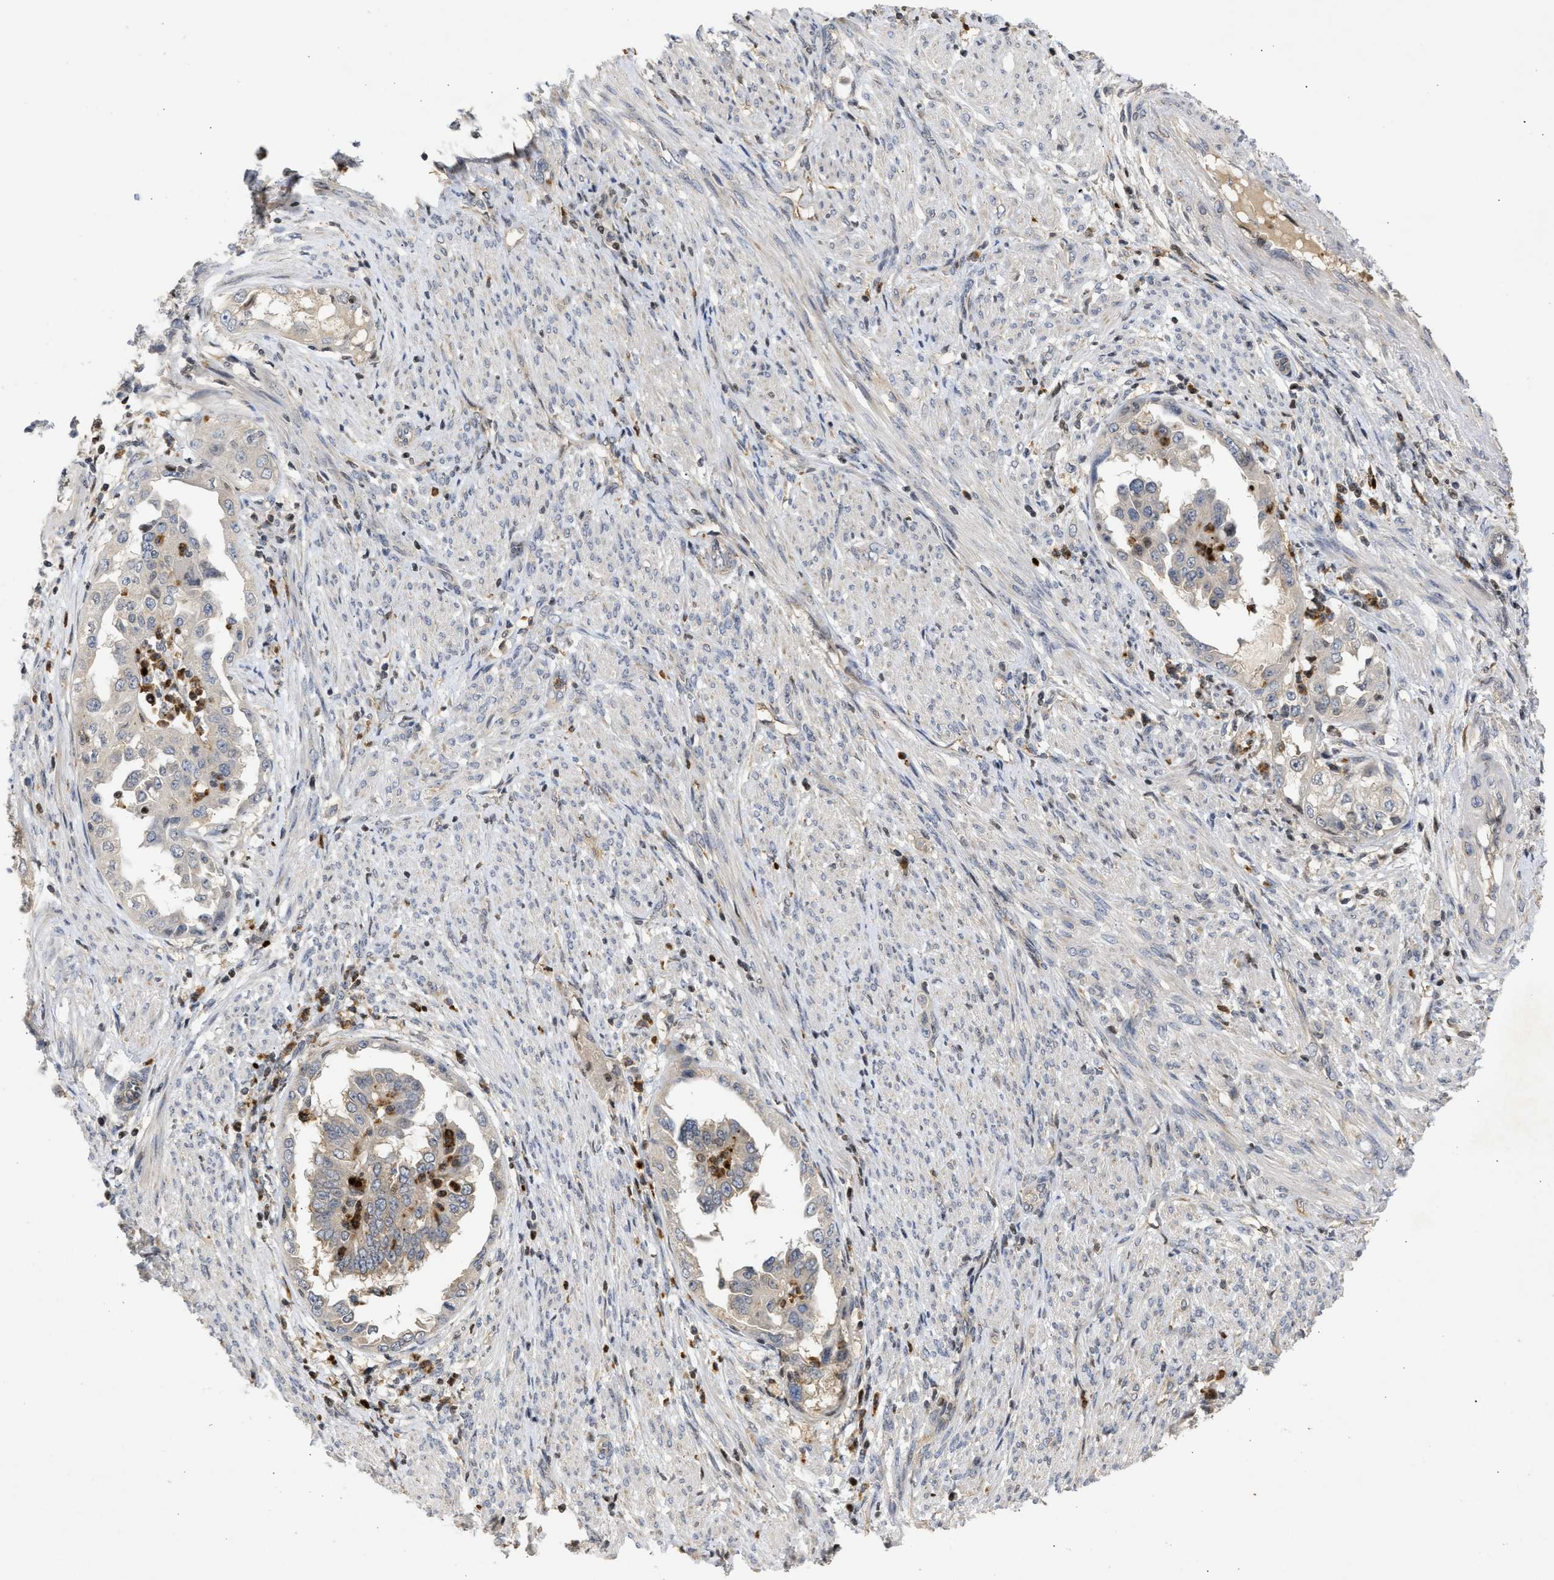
{"staining": {"intensity": "weak", "quantity": "<25%", "location": "cytoplasmic/membranous"}, "tissue": "endometrial cancer", "cell_type": "Tumor cells", "image_type": "cancer", "snomed": [{"axis": "morphology", "description": "Adenocarcinoma, NOS"}, {"axis": "topography", "description": "Endometrium"}], "caption": "Endometrial cancer stained for a protein using IHC exhibits no positivity tumor cells.", "gene": "ENSG00000142539", "patient": {"sex": "female", "age": 85}}